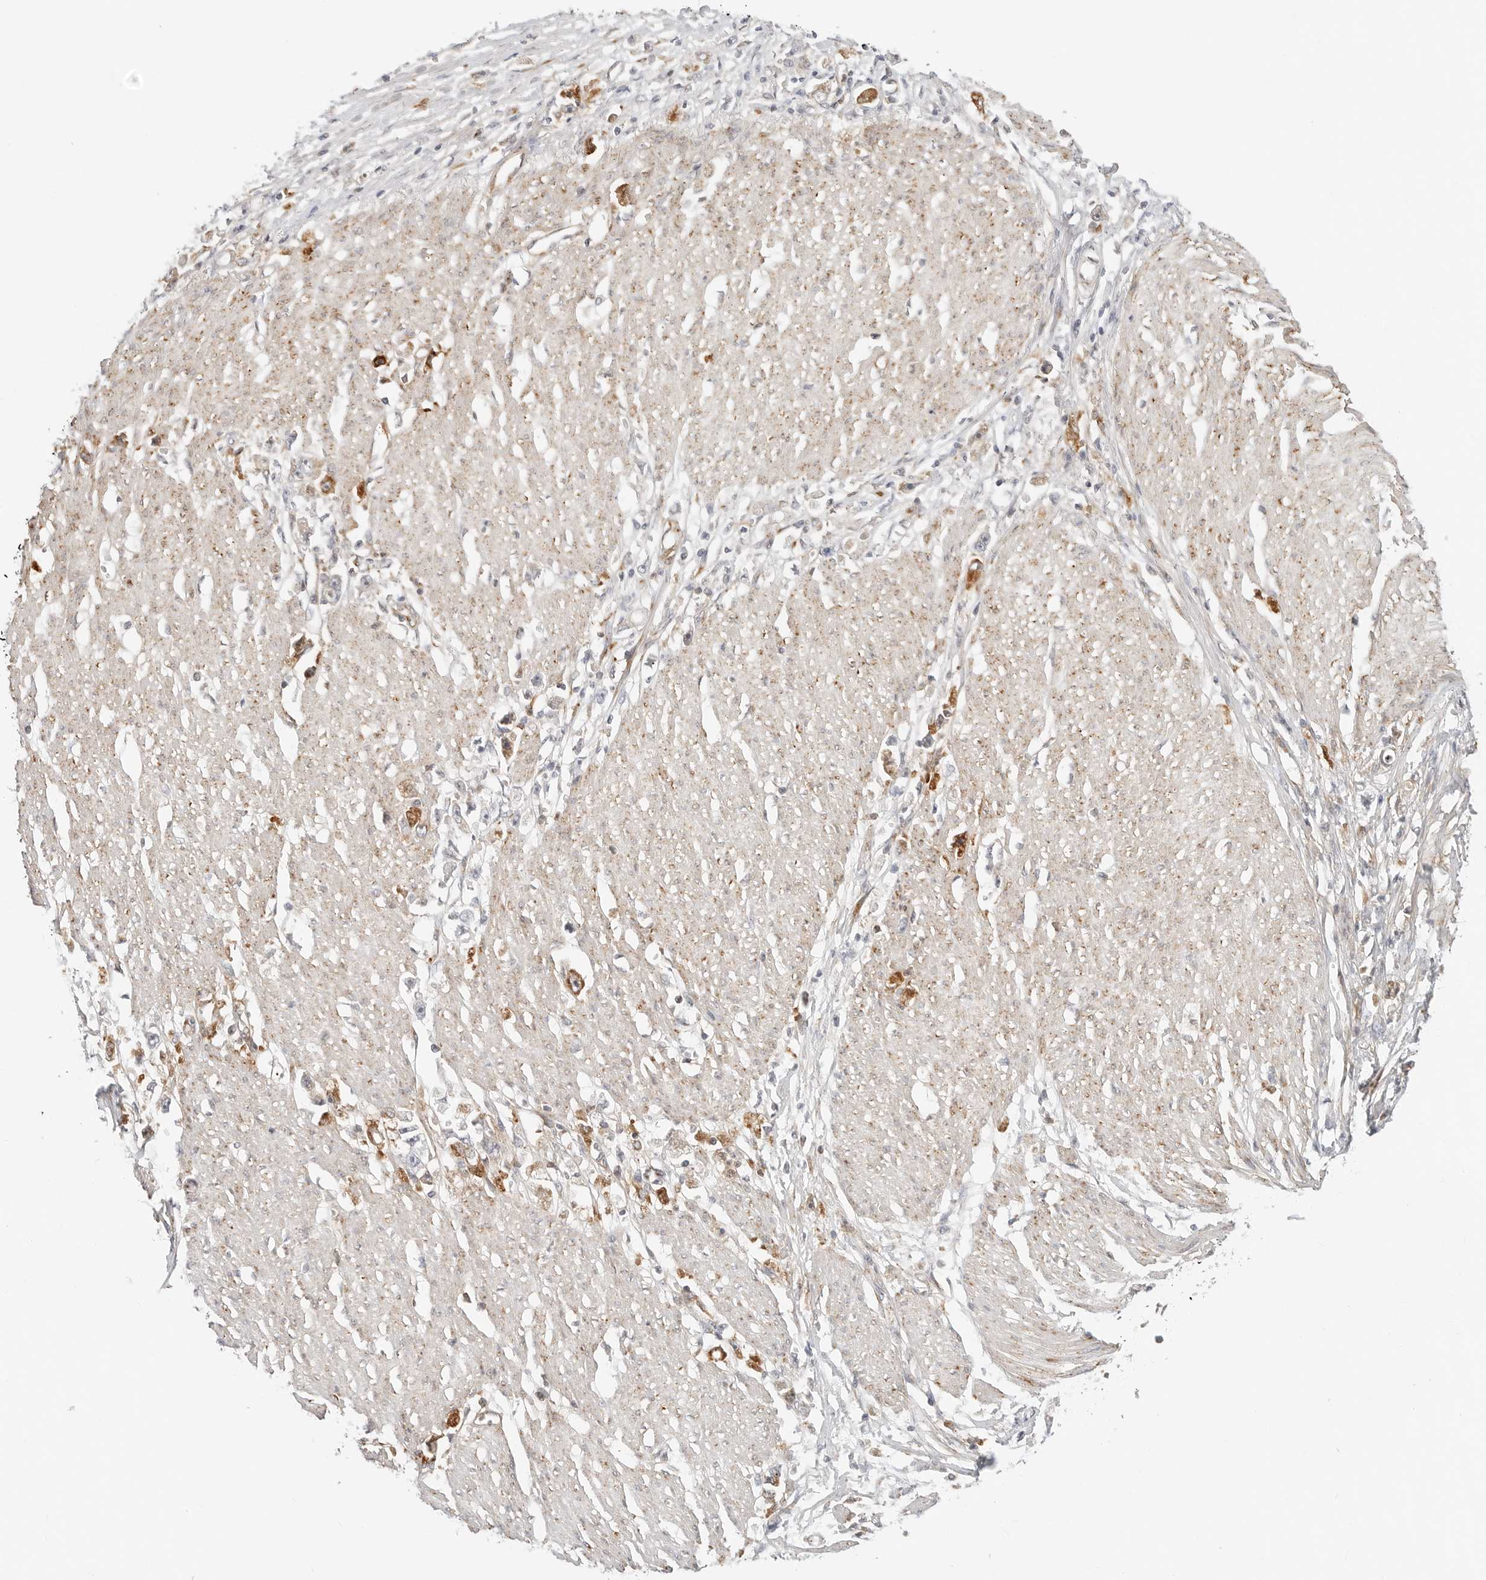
{"staining": {"intensity": "moderate", "quantity": "25%-75%", "location": "cytoplasmic/membranous"}, "tissue": "stomach cancer", "cell_type": "Tumor cells", "image_type": "cancer", "snomed": [{"axis": "morphology", "description": "Adenocarcinoma, NOS"}, {"axis": "topography", "description": "Stomach"}], "caption": "The histopathology image reveals immunohistochemical staining of stomach cancer (adenocarcinoma). There is moderate cytoplasmic/membranous positivity is present in approximately 25%-75% of tumor cells.", "gene": "C1QTNF1", "patient": {"sex": "female", "age": 59}}